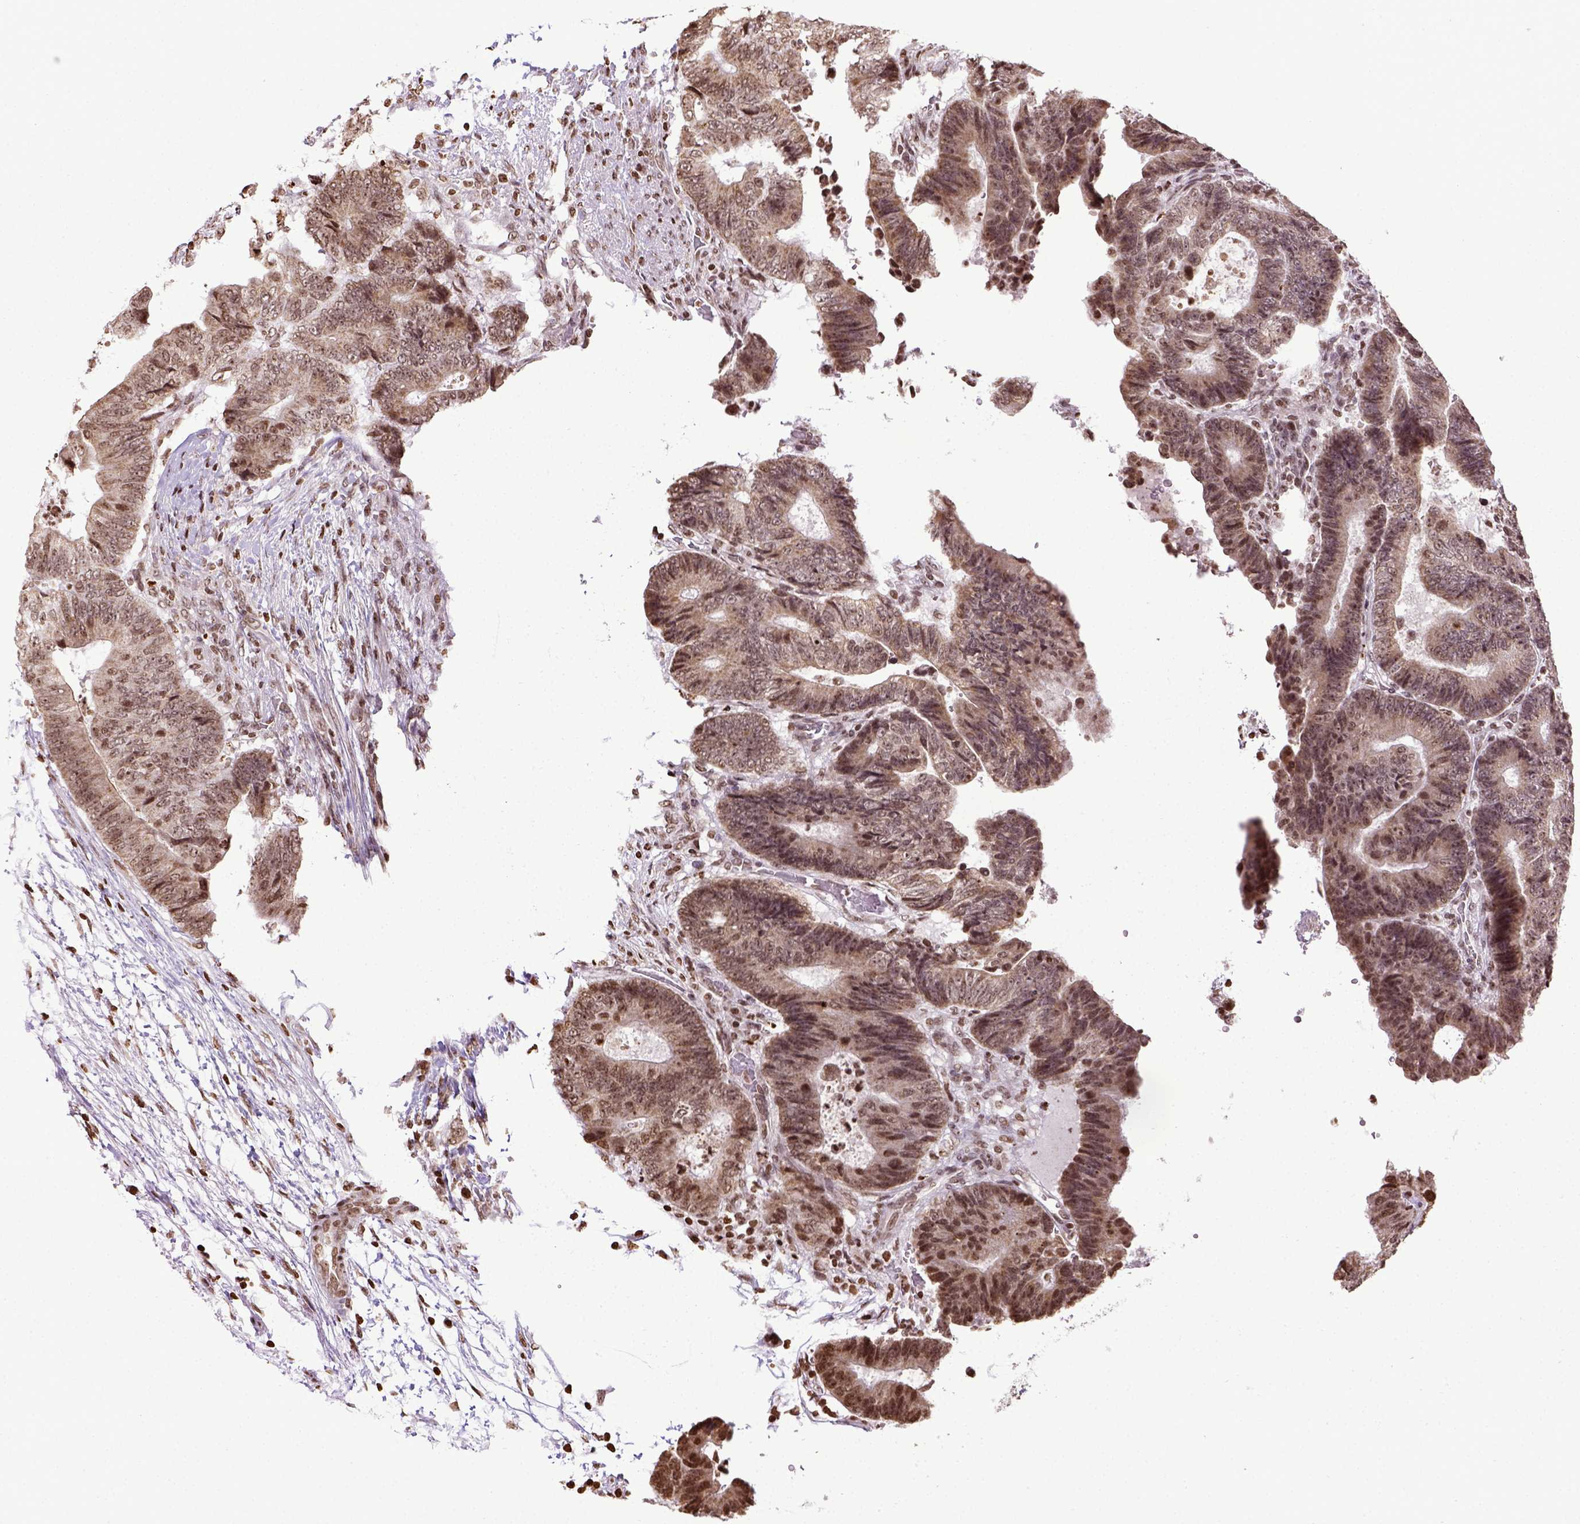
{"staining": {"intensity": "moderate", "quantity": ">75%", "location": "nuclear"}, "tissue": "colorectal cancer", "cell_type": "Tumor cells", "image_type": "cancer", "snomed": [{"axis": "morphology", "description": "Adenocarcinoma, NOS"}, {"axis": "topography", "description": "Colon"}], "caption": "A micrograph showing moderate nuclear staining in about >75% of tumor cells in colorectal adenocarcinoma, as visualized by brown immunohistochemical staining.", "gene": "ZNF75D", "patient": {"sex": "female", "age": 48}}